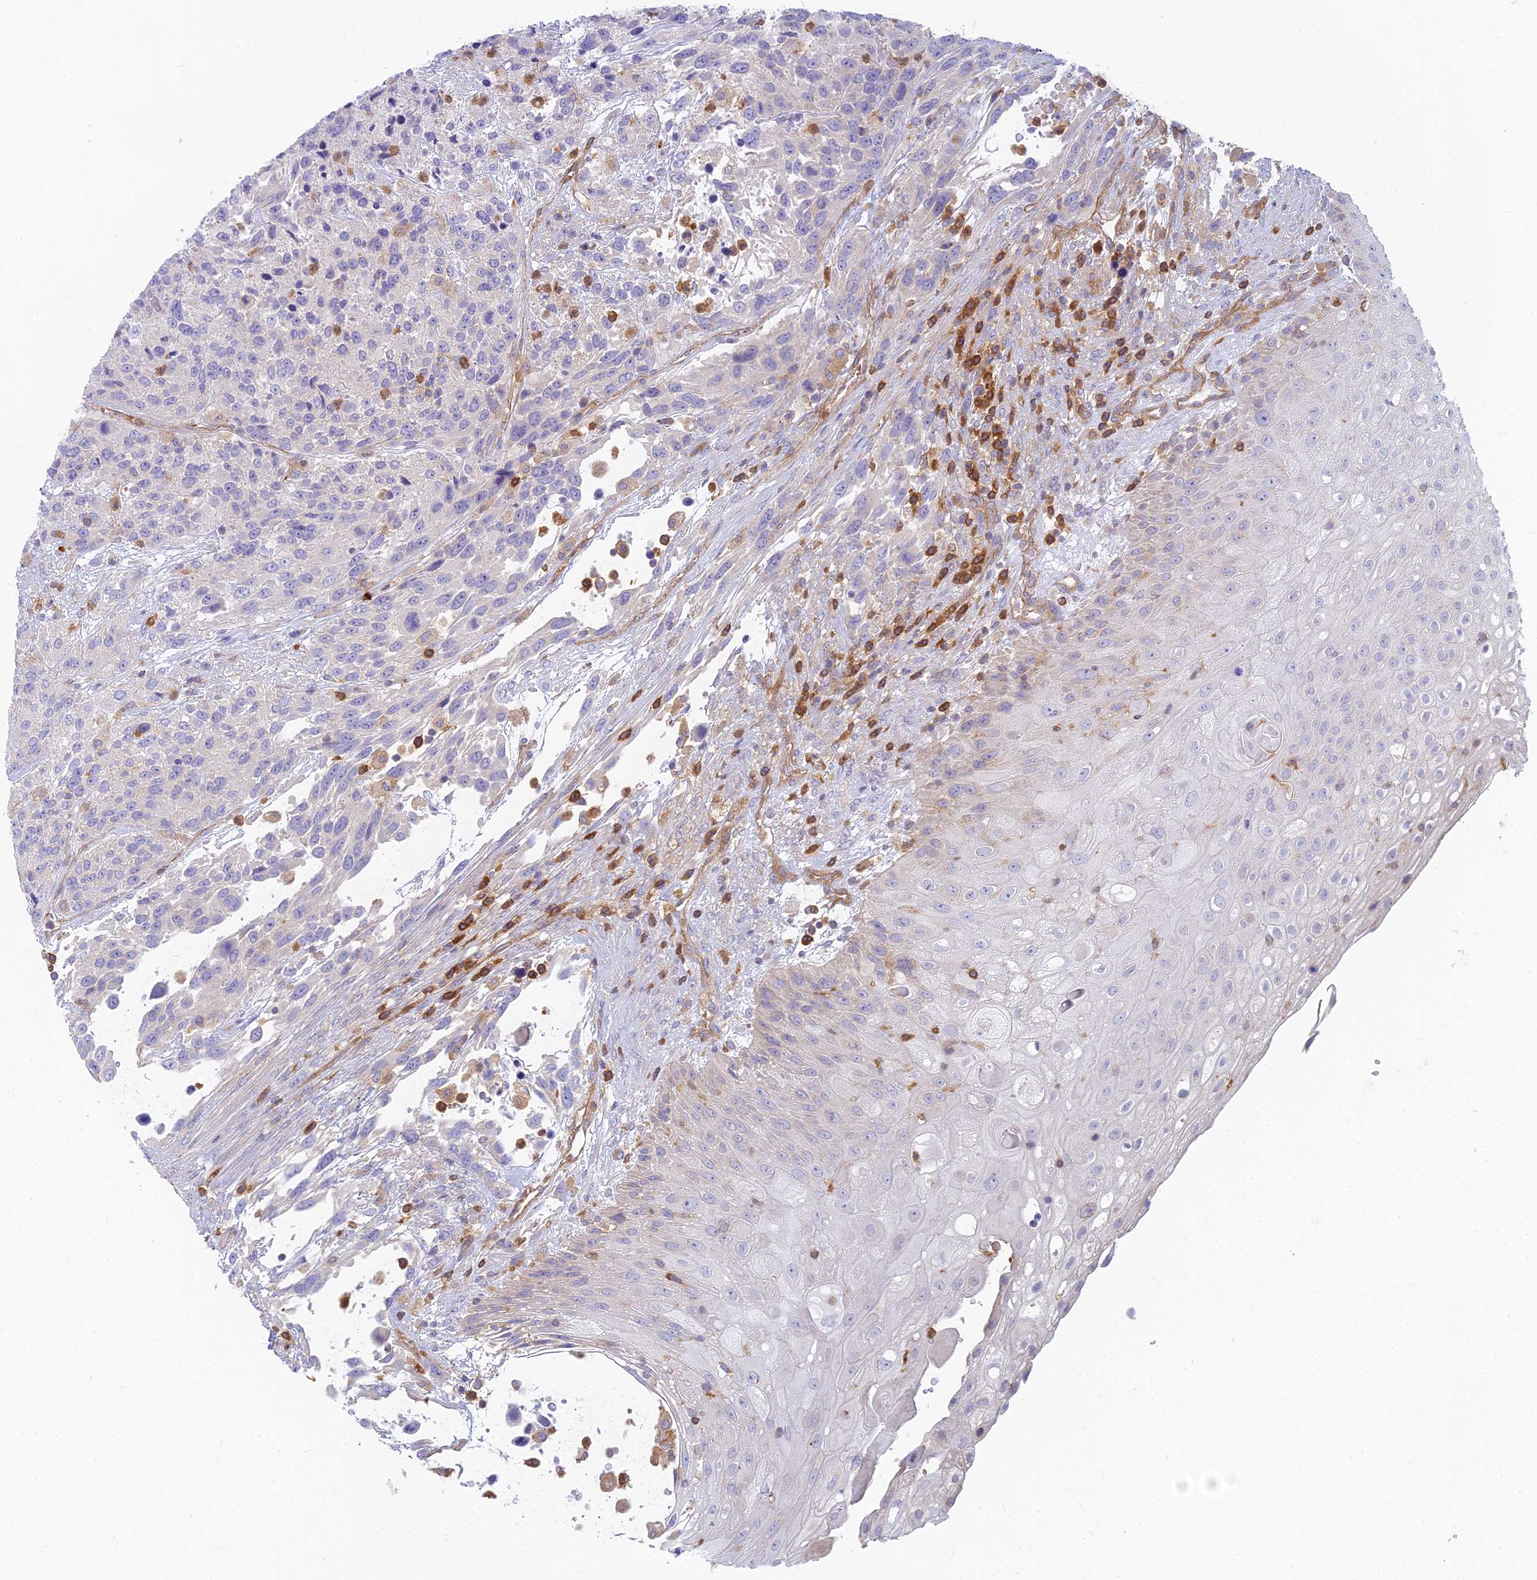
{"staining": {"intensity": "negative", "quantity": "none", "location": "none"}, "tissue": "urothelial cancer", "cell_type": "Tumor cells", "image_type": "cancer", "snomed": [{"axis": "morphology", "description": "Urothelial carcinoma, High grade"}, {"axis": "topography", "description": "Urinary bladder"}], "caption": "A high-resolution micrograph shows IHC staining of urothelial cancer, which displays no significant expression in tumor cells.", "gene": "STRN4", "patient": {"sex": "female", "age": 70}}